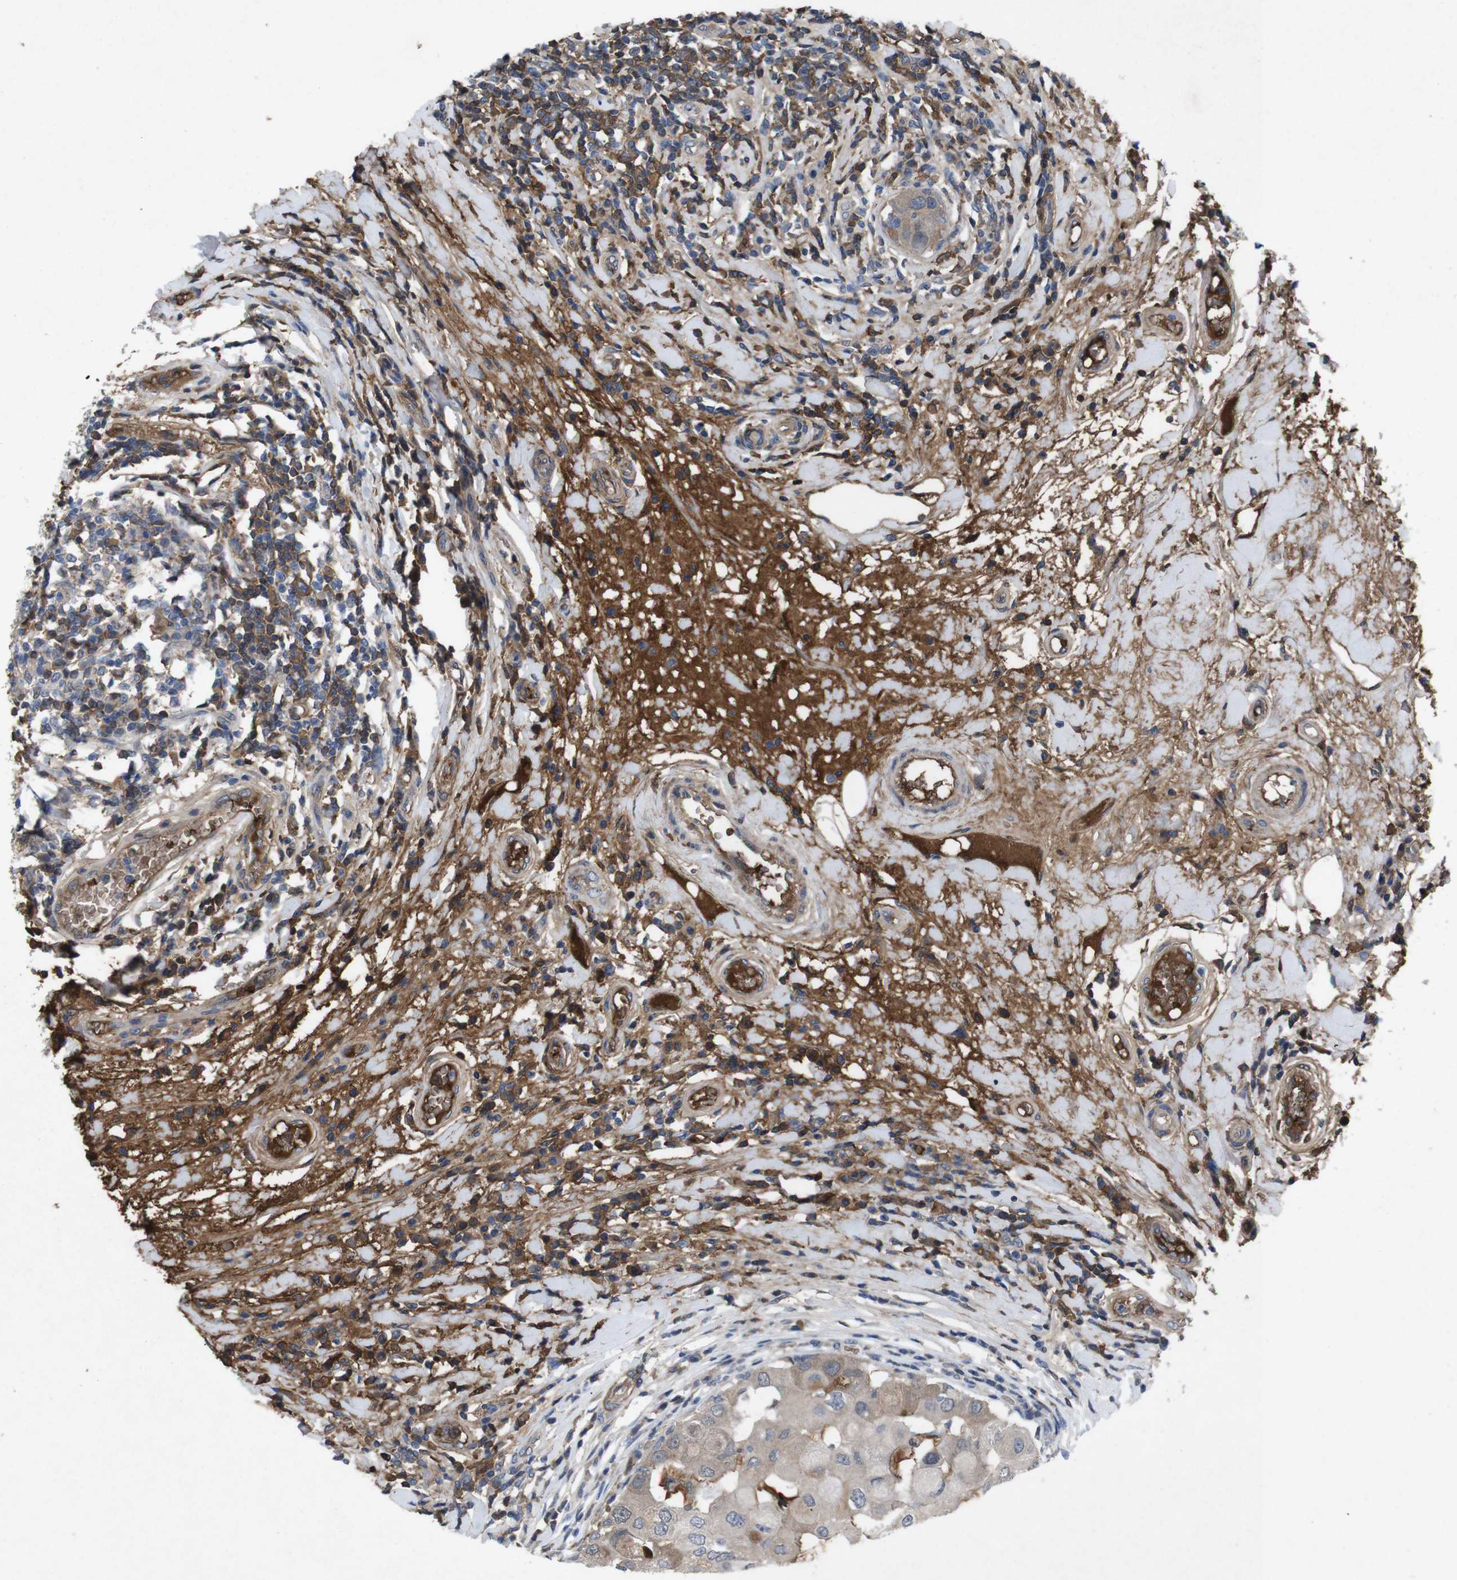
{"staining": {"intensity": "weak", "quantity": "<25%", "location": "cytoplasmic/membranous"}, "tissue": "breast cancer", "cell_type": "Tumor cells", "image_type": "cancer", "snomed": [{"axis": "morphology", "description": "Duct carcinoma"}, {"axis": "topography", "description": "Breast"}], "caption": "The immunohistochemistry histopathology image has no significant expression in tumor cells of intraductal carcinoma (breast) tissue.", "gene": "SPTB", "patient": {"sex": "female", "age": 27}}